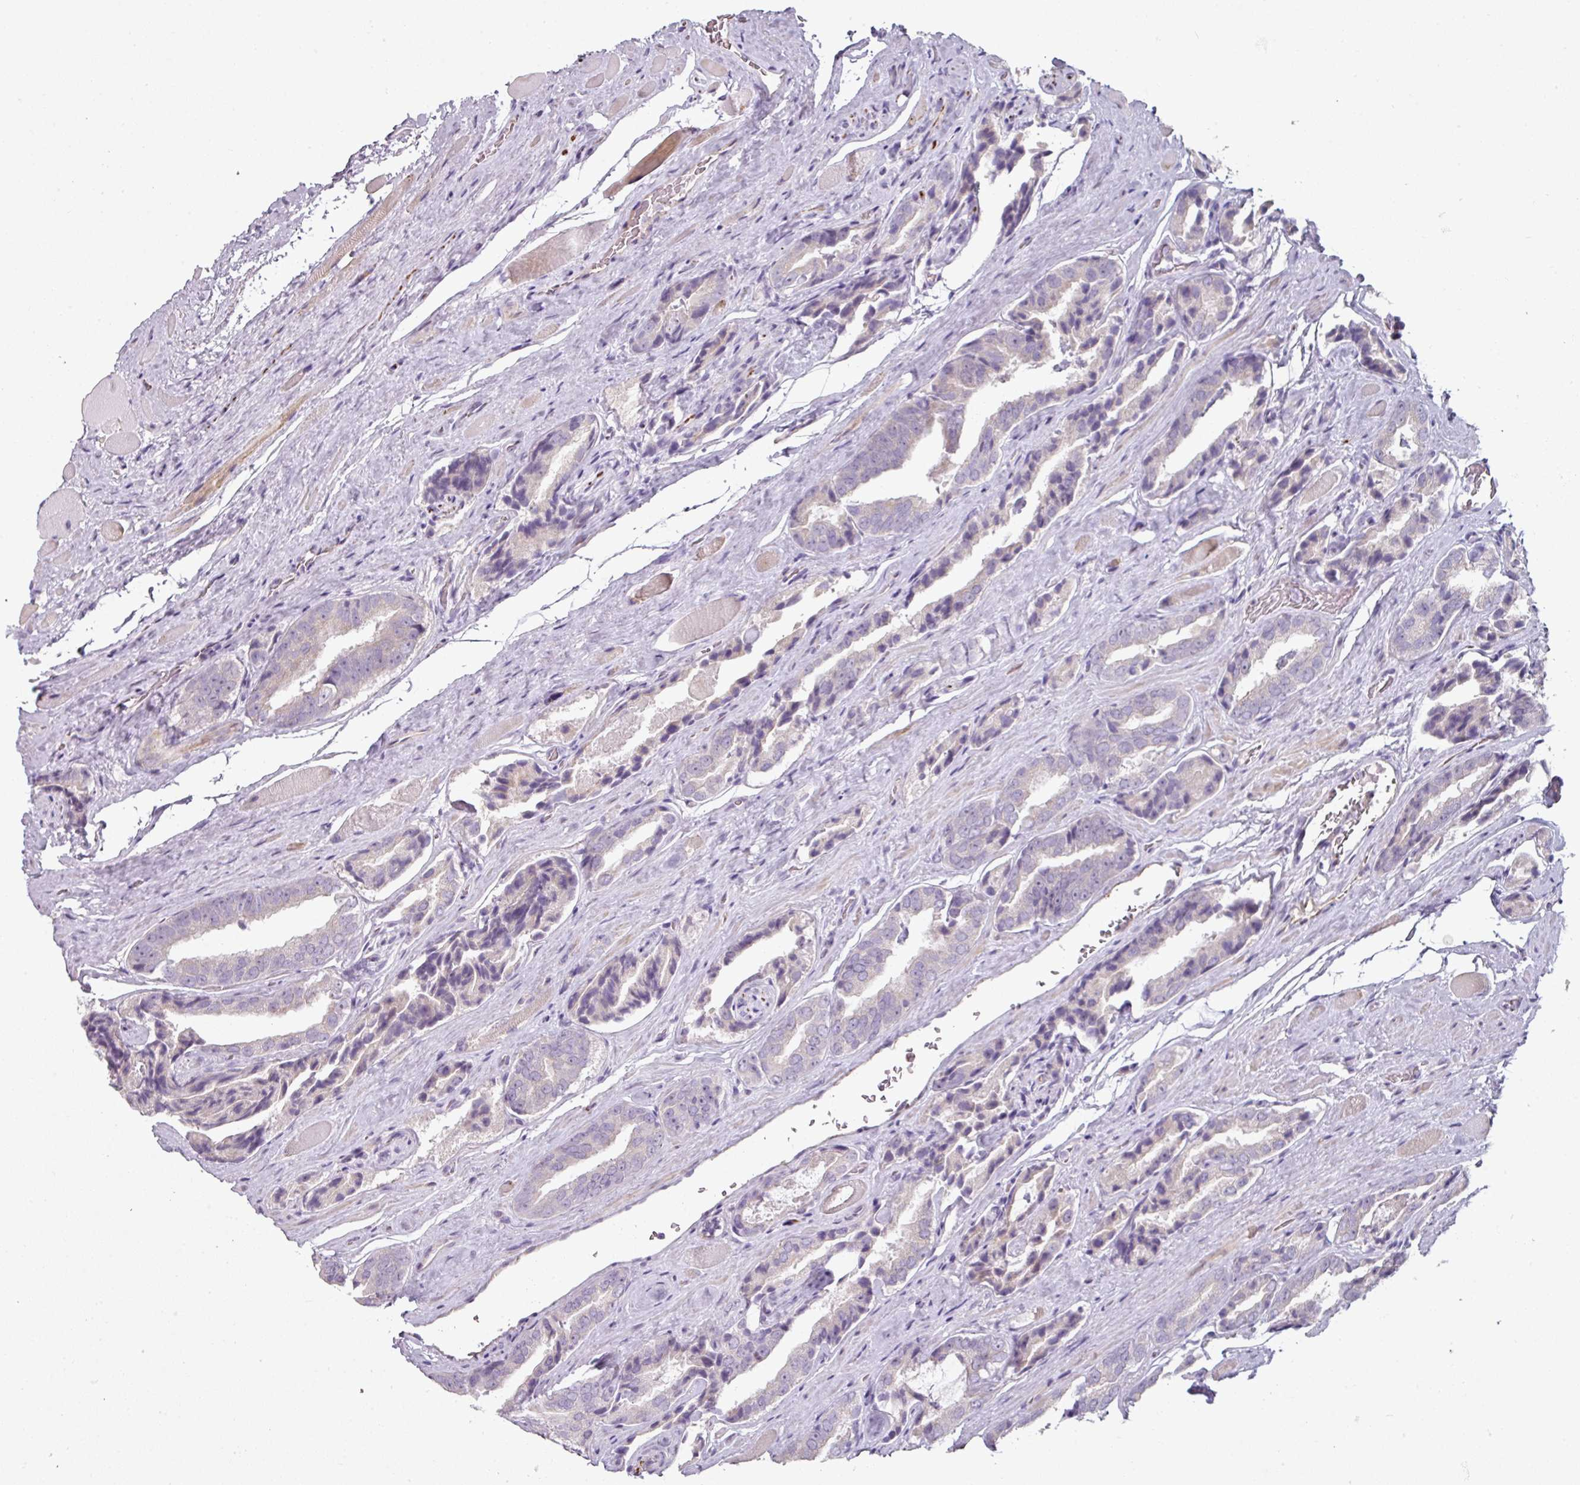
{"staining": {"intensity": "negative", "quantity": "none", "location": "none"}, "tissue": "prostate cancer", "cell_type": "Tumor cells", "image_type": "cancer", "snomed": [{"axis": "morphology", "description": "Adenocarcinoma, High grade"}, {"axis": "topography", "description": "Prostate"}], "caption": "A micrograph of prostate cancer (high-grade adenocarcinoma) stained for a protein reveals no brown staining in tumor cells. (Brightfield microscopy of DAB immunohistochemistry (IHC) at high magnification).", "gene": "FHAD1", "patient": {"sex": "male", "age": 72}}